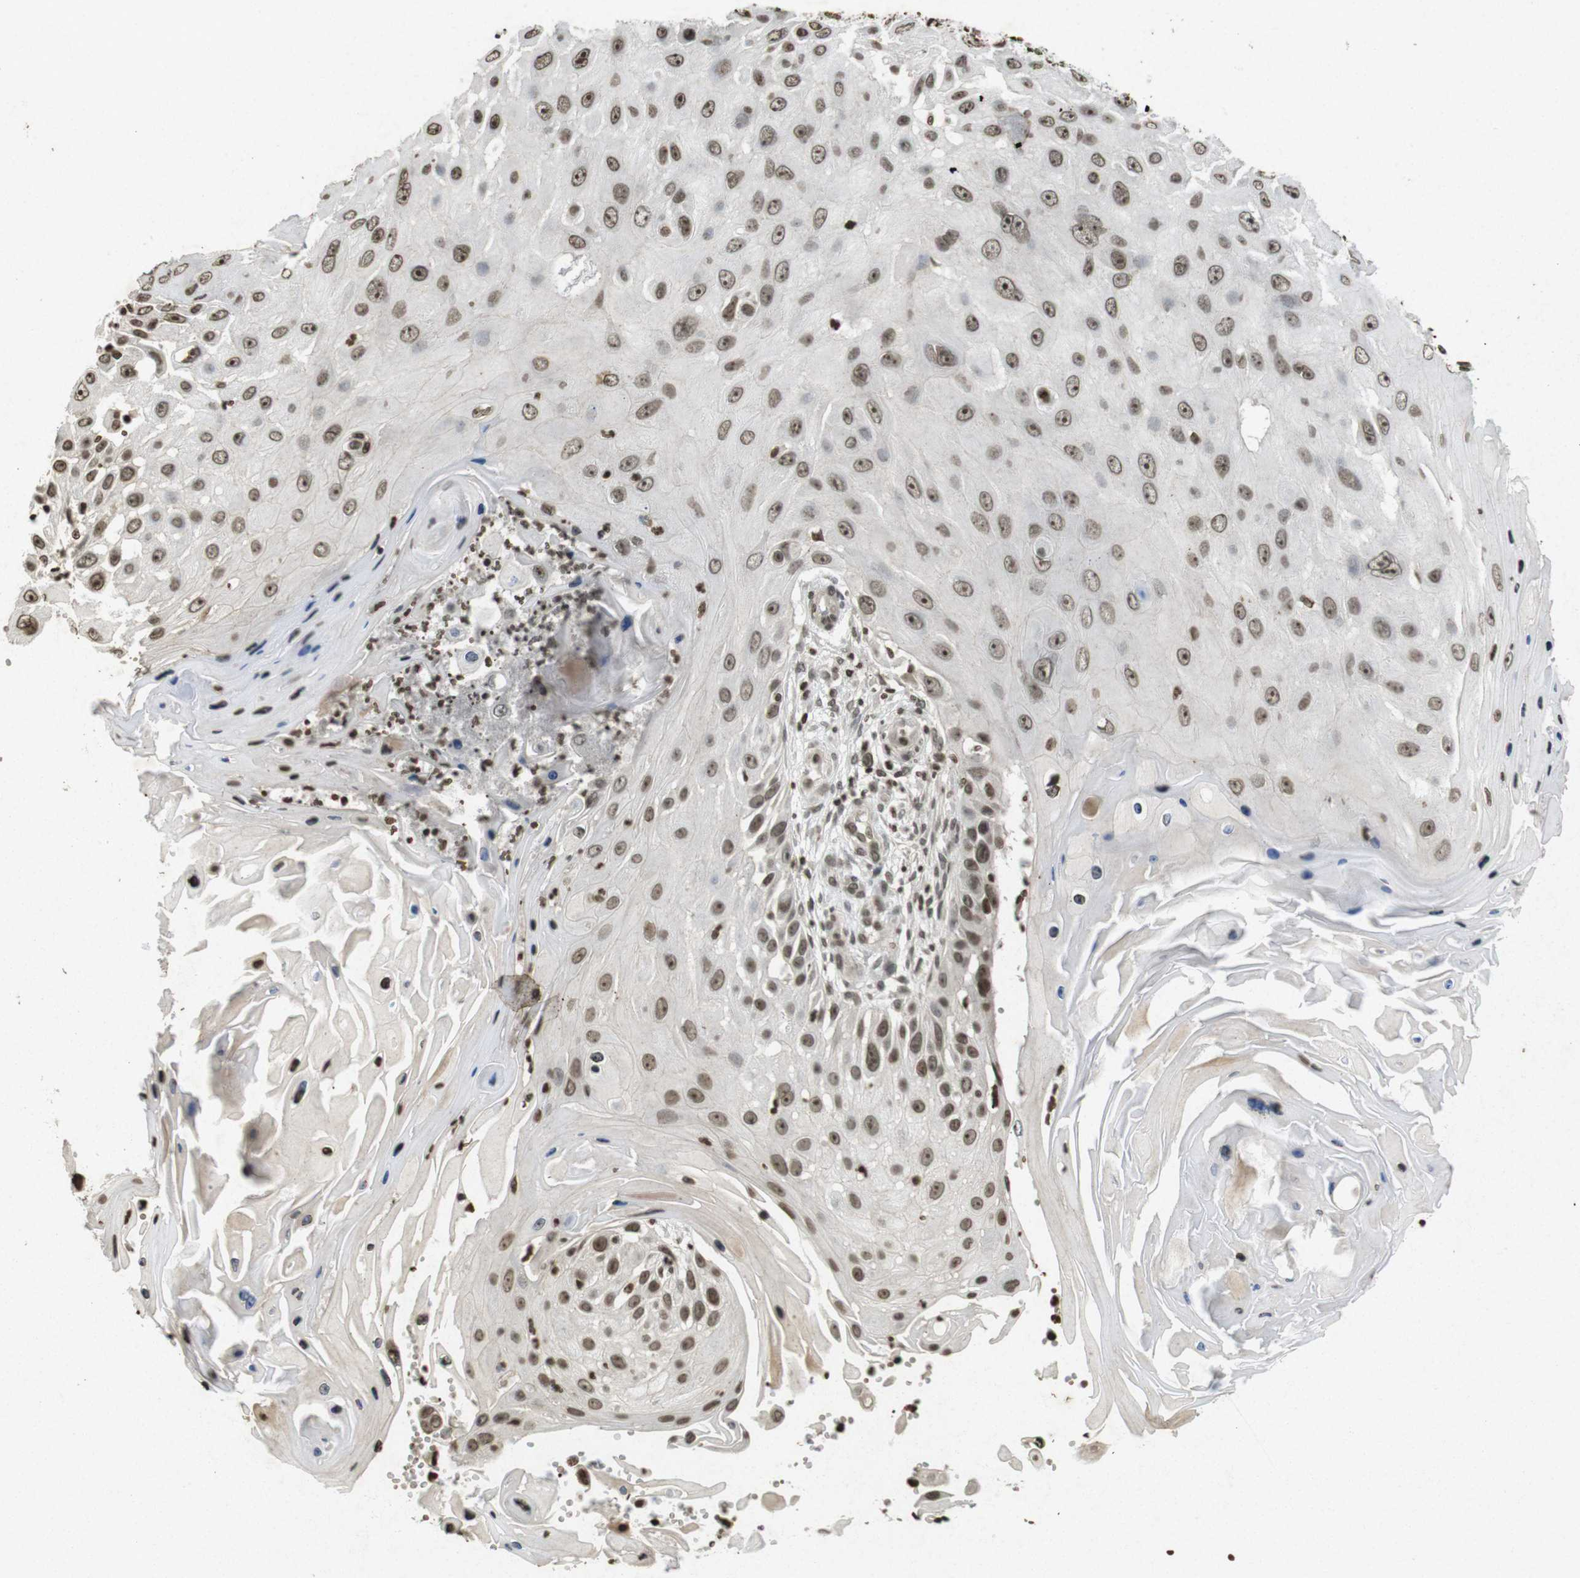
{"staining": {"intensity": "moderate", "quantity": ">75%", "location": "nuclear"}, "tissue": "skin cancer", "cell_type": "Tumor cells", "image_type": "cancer", "snomed": [{"axis": "morphology", "description": "Squamous cell carcinoma, NOS"}, {"axis": "topography", "description": "Skin"}], "caption": "Skin squamous cell carcinoma was stained to show a protein in brown. There is medium levels of moderate nuclear positivity in about >75% of tumor cells. The staining is performed using DAB brown chromogen to label protein expression. The nuclei are counter-stained blue using hematoxylin.", "gene": "FOXA3", "patient": {"sex": "female", "age": 44}}